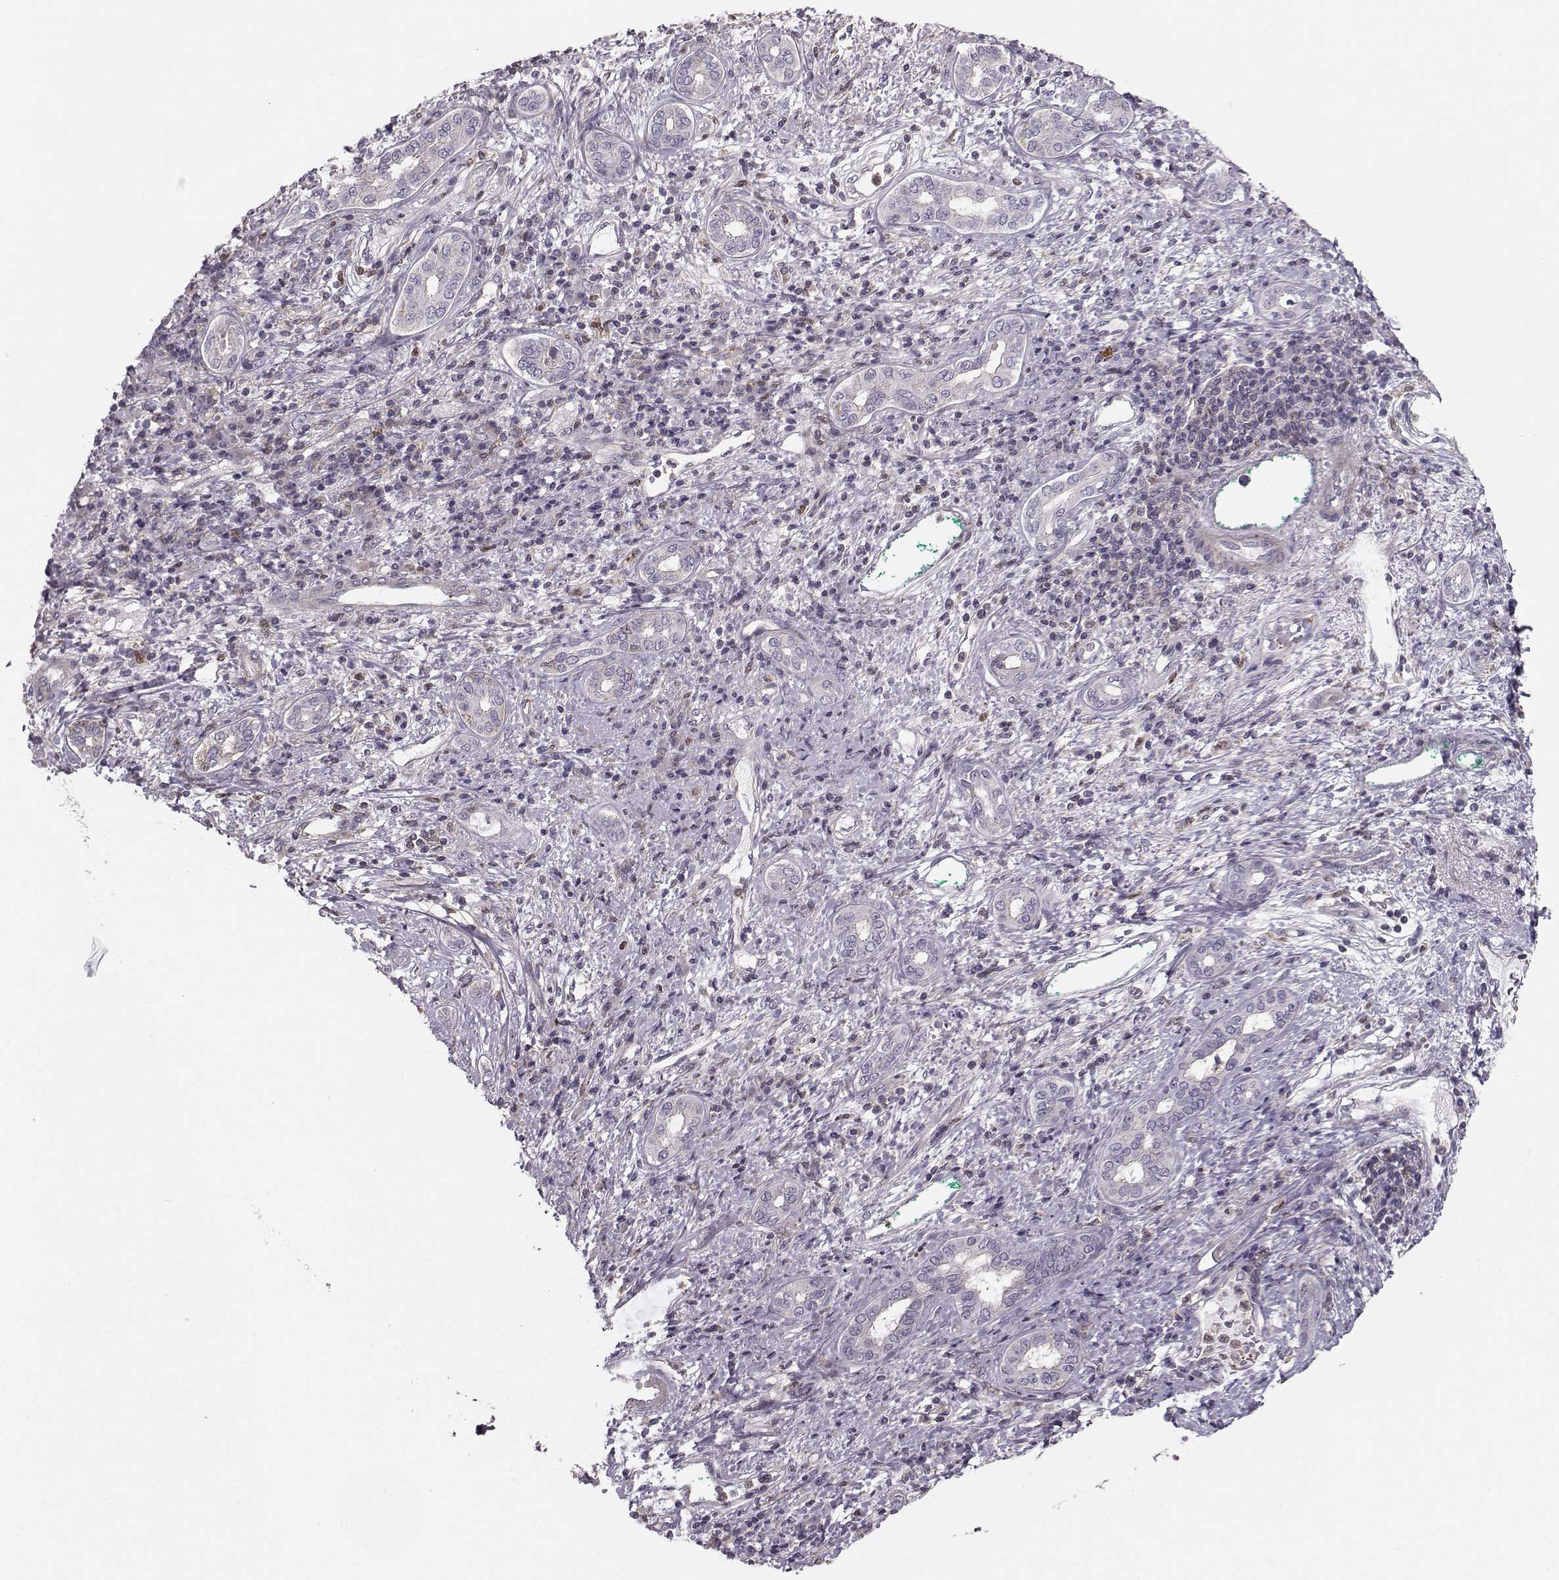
{"staining": {"intensity": "negative", "quantity": "none", "location": "none"}, "tissue": "liver cancer", "cell_type": "Tumor cells", "image_type": "cancer", "snomed": [{"axis": "morphology", "description": "Carcinoma, Hepatocellular, NOS"}, {"axis": "topography", "description": "Liver"}], "caption": "DAB (3,3'-diaminobenzidine) immunohistochemical staining of human liver cancer (hepatocellular carcinoma) exhibits no significant expression in tumor cells. Nuclei are stained in blue.", "gene": "ASB16", "patient": {"sex": "male", "age": 65}}